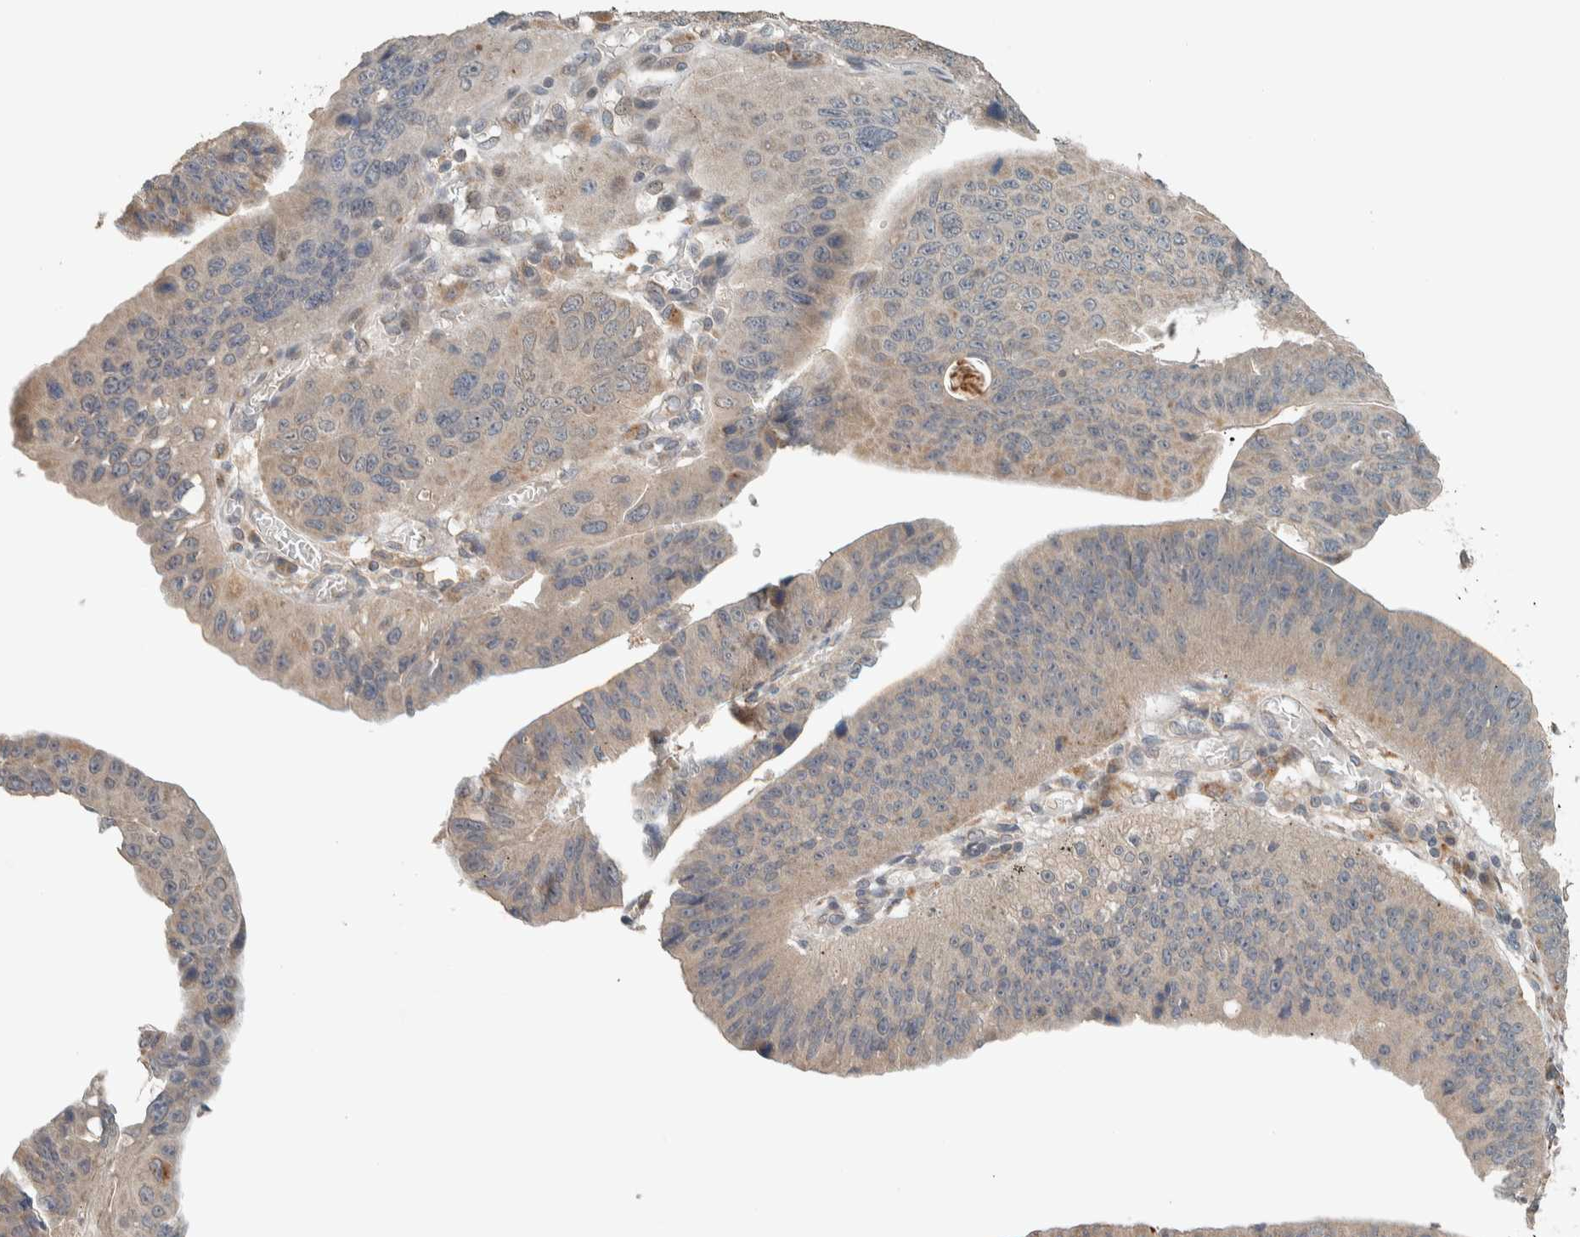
{"staining": {"intensity": "weak", "quantity": "25%-75%", "location": "cytoplasmic/membranous"}, "tissue": "stomach cancer", "cell_type": "Tumor cells", "image_type": "cancer", "snomed": [{"axis": "morphology", "description": "Adenocarcinoma, NOS"}, {"axis": "topography", "description": "Stomach"}], "caption": "Protein analysis of stomach cancer tissue shows weak cytoplasmic/membranous positivity in about 25%-75% of tumor cells. The staining was performed using DAB to visualize the protein expression in brown, while the nuclei were stained in blue with hematoxylin (Magnification: 20x).", "gene": "NBR1", "patient": {"sex": "male", "age": 59}}